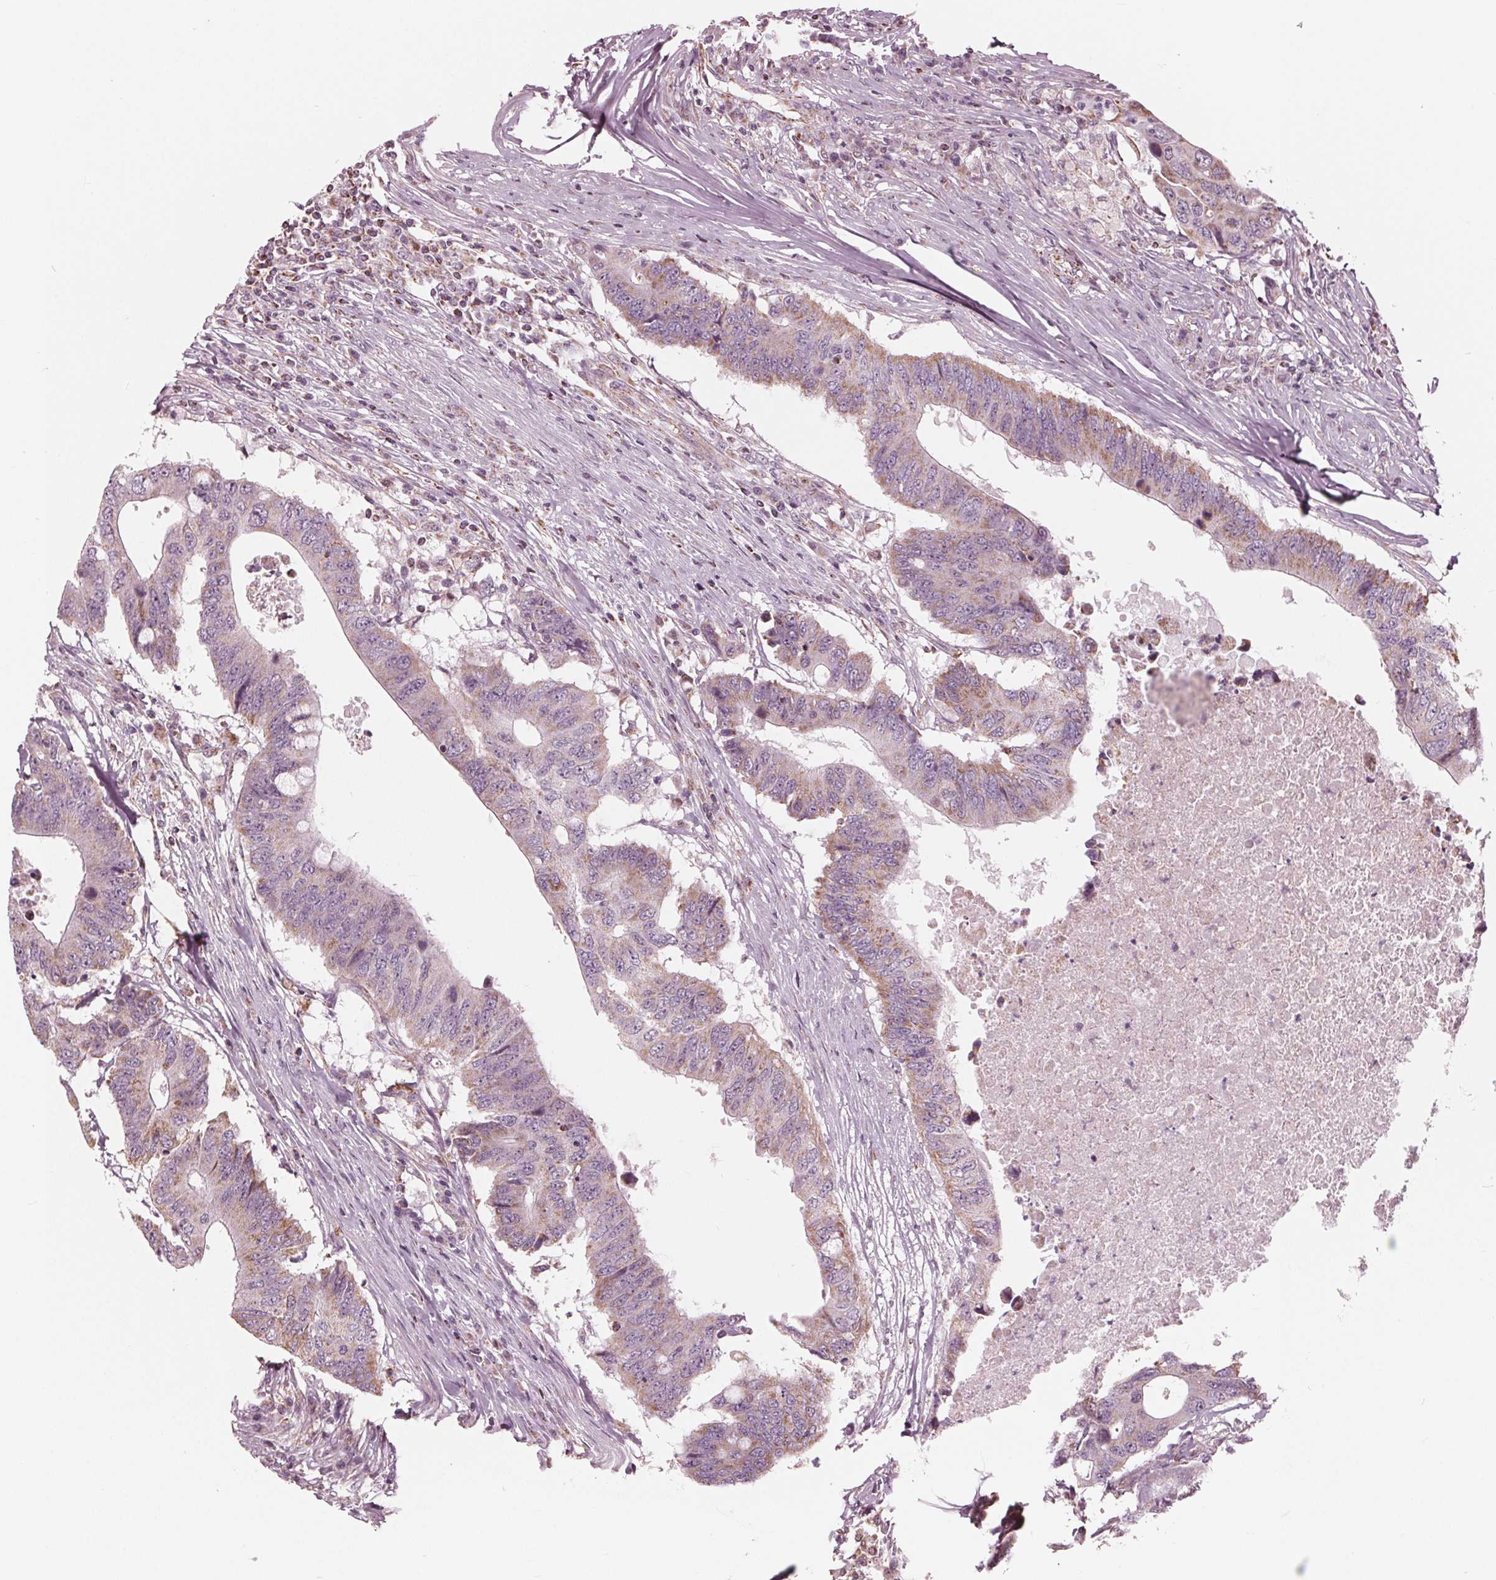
{"staining": {"intensity": "moderate", "quantity": "25%-75%", "location": "cytoplasmic/membranous"}, "tissue": "colorectal cancer", "cell_type": "Tumor cells", "image_type": "cancer", "snomed": [{"axis": "morphology", "description": "Adenocarcinoma, NOS"}, {"axis": "topography", "description": "Colon"}], "caption": "Tumor cells demonstrate moderate cytoplasmic/membranous positivity in about 25%-75% of cells in colorectal cancer (adenocarcinoma).", "gene": "DCAF4L2", "patient": {"sex": "male", "age": 71}}